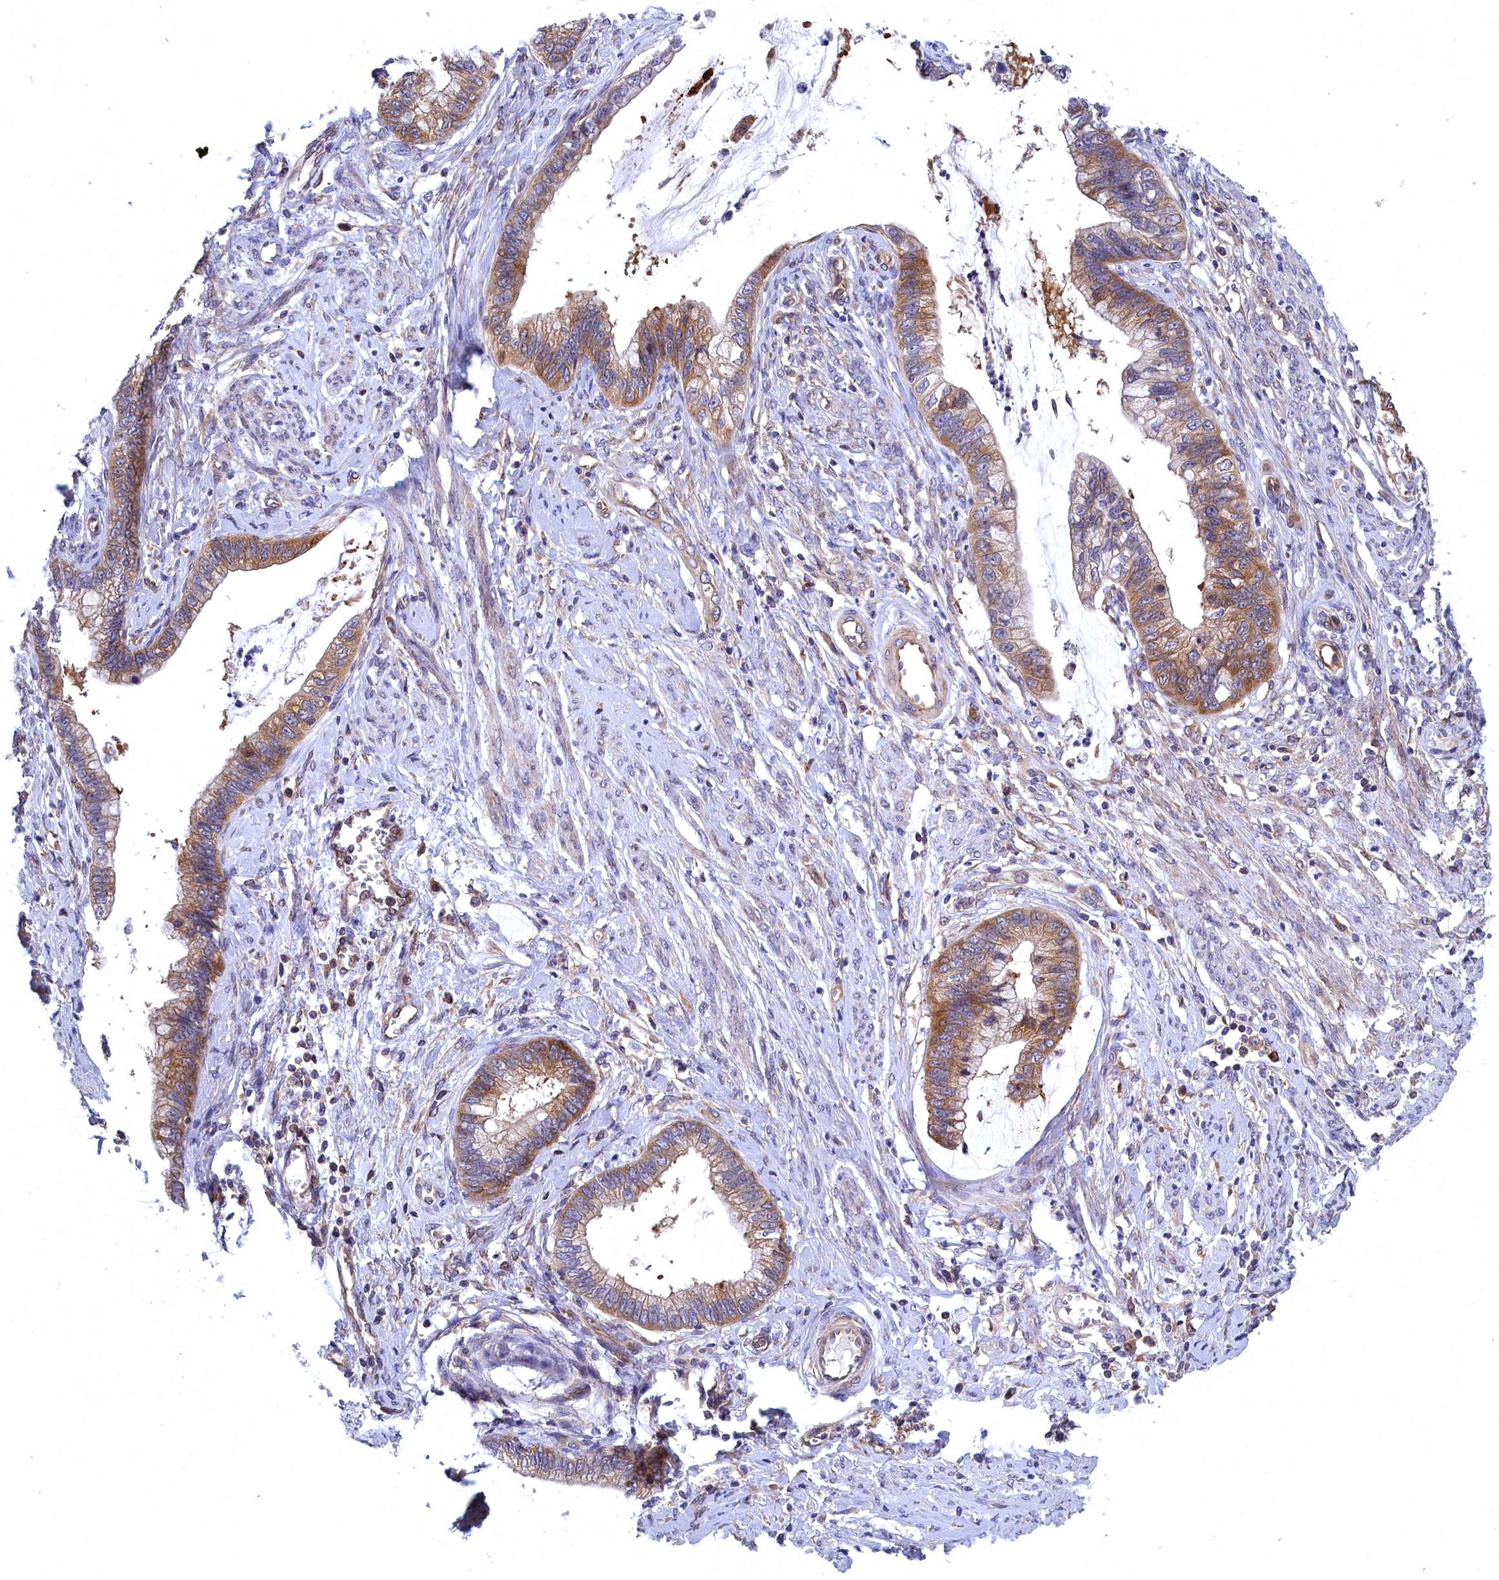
{"staining": {"intensity": "moderate", "quantity": ">75%", "location": "cytoplasmic/membranous"}, "tissue": "cervical cancer", "cell_type": "Tumor cells", "image_type": "cancer", "snomed": [{"axis": "morphology", "description": "Adenocarcinoma, NOS"}, {"axis": "topography", "description": "Cervix"}], "caption": "Human cervical cancer (adenocarcinoma) stained for a protein (brown) shows moderate cytoplasmic/membranous positive expression in about >75% of tumor cells.", "gene": "NAA10", "patient": {"sex": "female", "age": 44}}